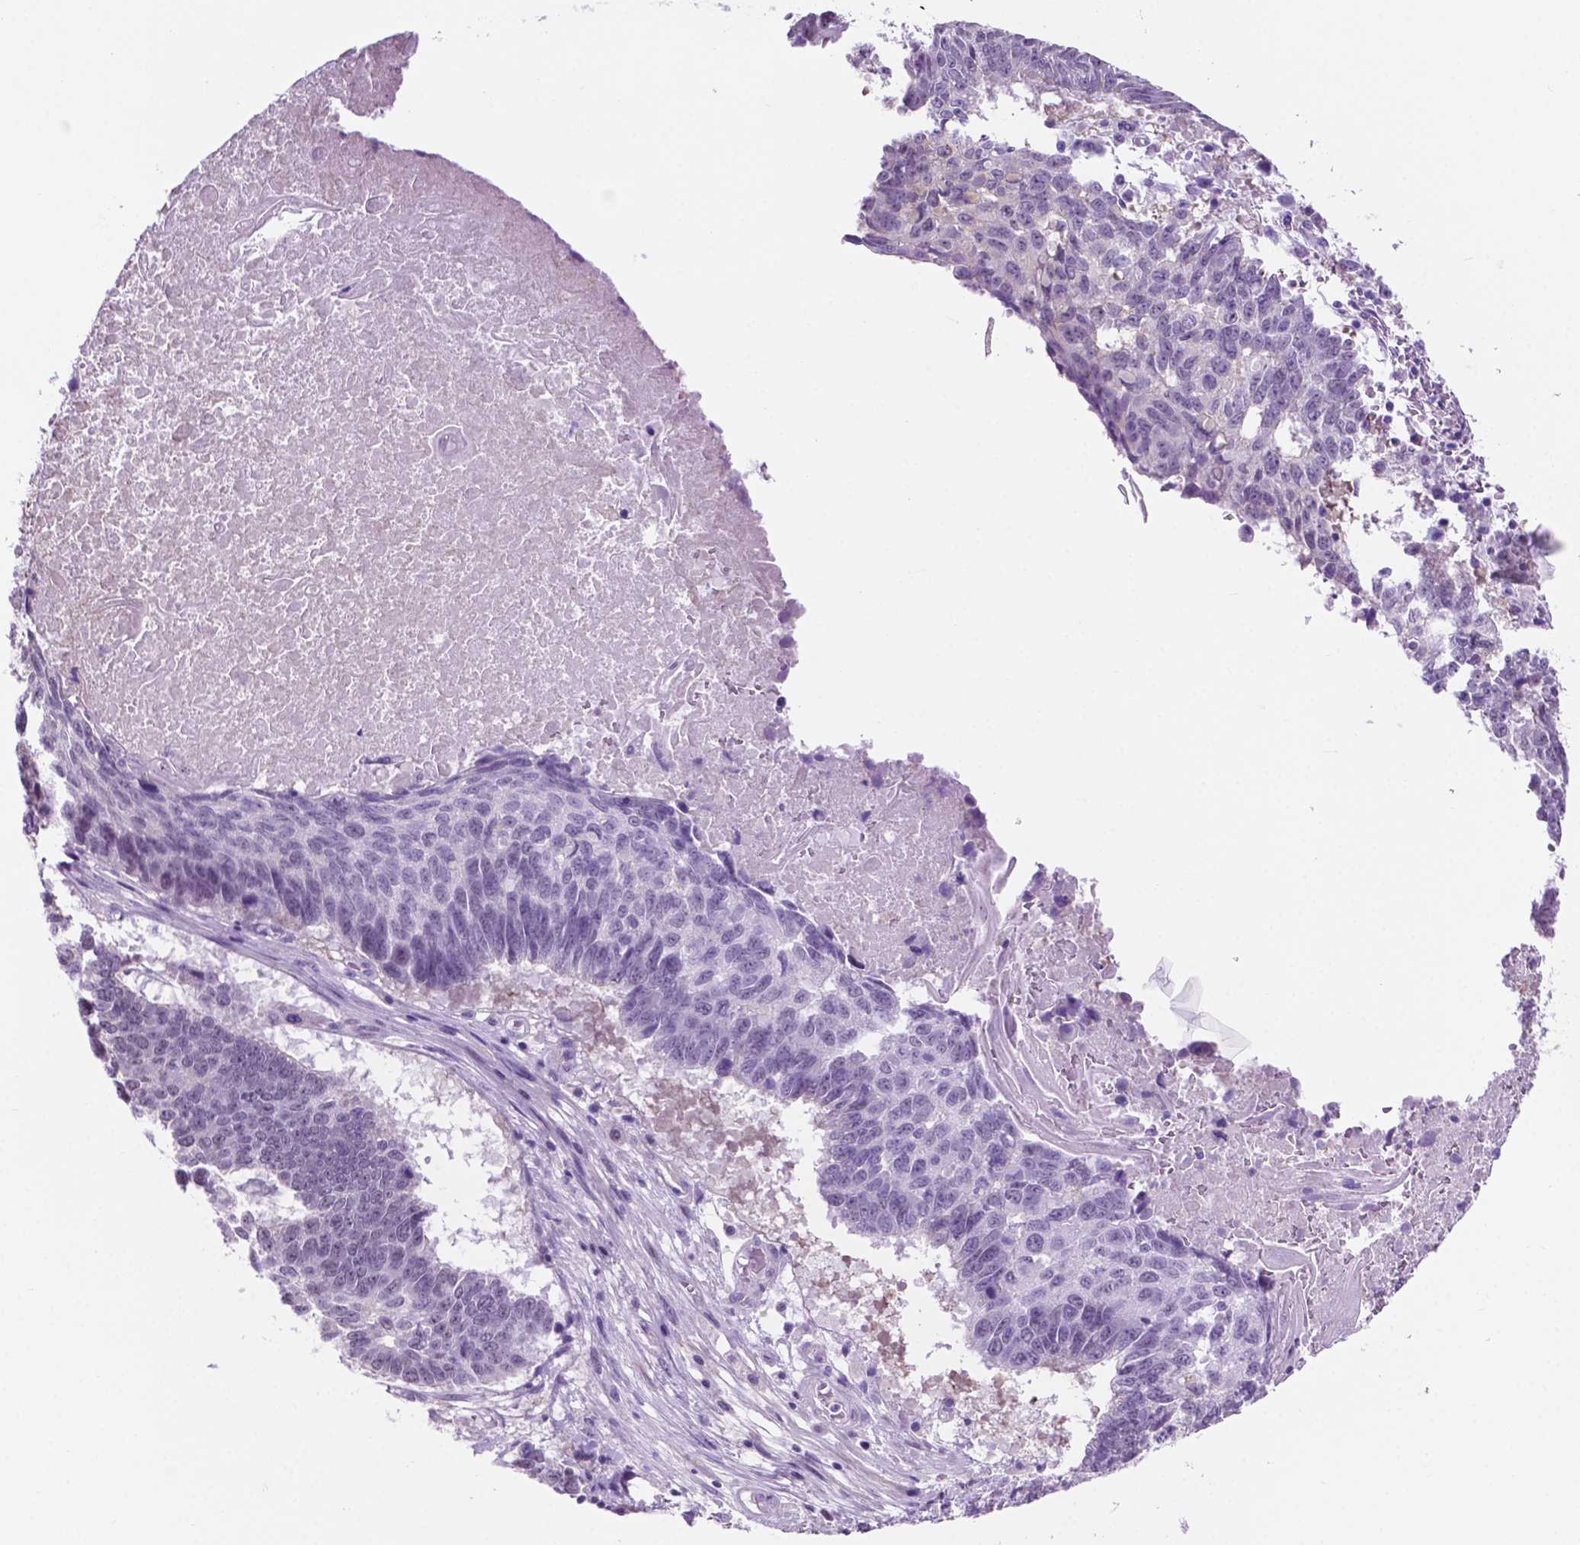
{"staining": {"intensity": "negative", "quantity": "none", "location": "none"}, "tissue": "lung cancer", "cell_type": "Tumor cells", "image_type": "cancer", "snomed": [{"axis": "morphology", "description": "Squamous cell carcinoma, NOS"}, {"axis": "topography", "description": "Lung"}], "caption": "An immunohistochemistry (IHC) micrograph of lung cancer is shown. There is no staining in tumor cells of lung cancer.", "gene": "ACY3", "patient": {"sex": "male", "age": 73}}